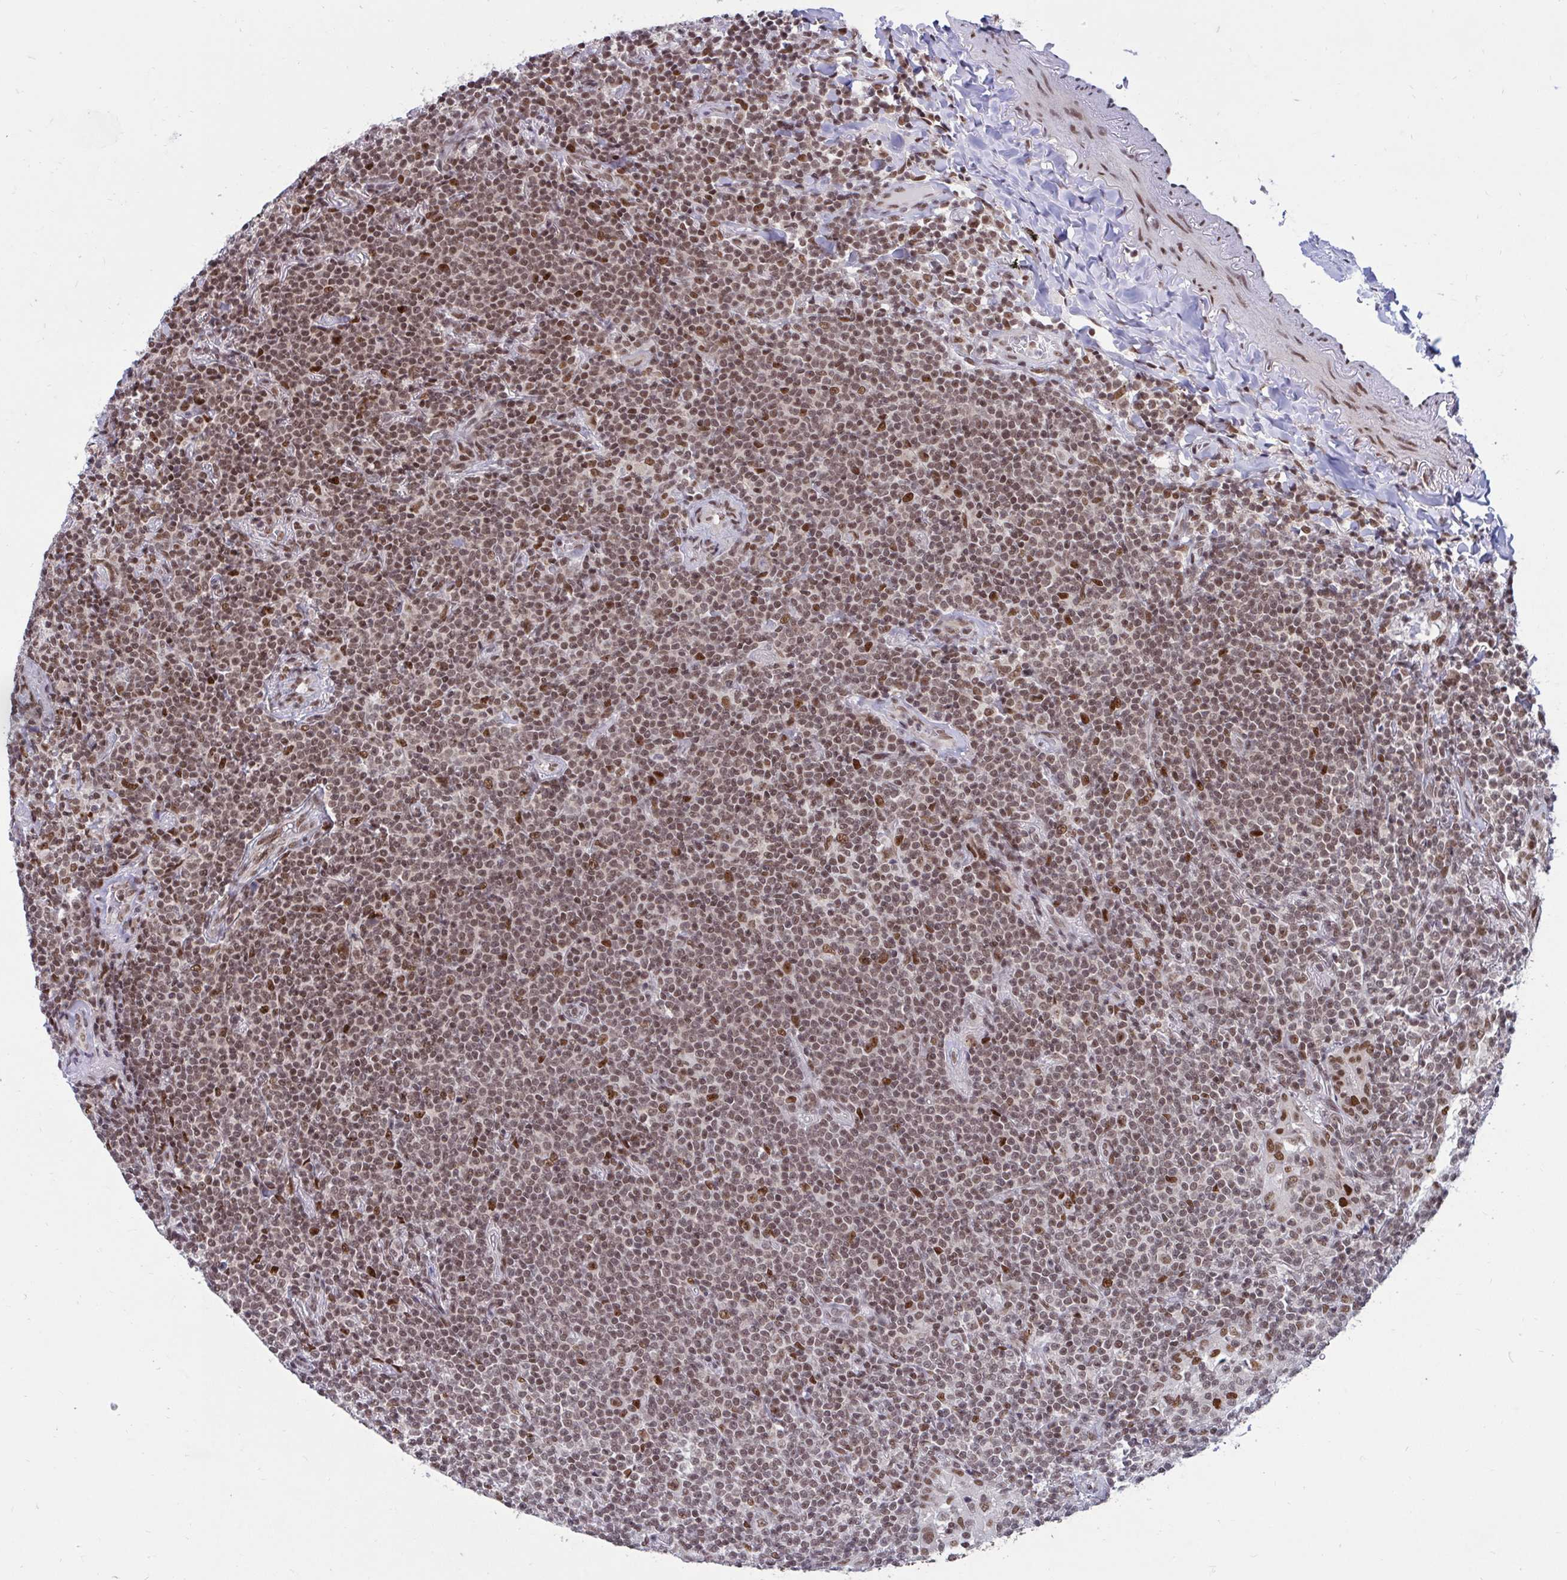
{"staining": {"intensity": "weak", "quantity": ">75%", "location": "nuclear"}, "tissue": "lymphoma", "cell_type": "Tumor cells", "image_type": "cancer", "snomed": [{"axis": "morphology", "description": "Malignant lymphoma, non-Hodgkin's type, Low grade"}, {"axis": "topography", "description": "Lung"}], "caption": "The histopathology image shows immunohistochemical staining of lymphoma. There is weak nuclear expression is appreciated in about >75% of tumor cells. The protein of interest is shown in brown color, while the nuclei are stained blue.", "gene": "PHF10", "patient": {"sex": "female", "age": 71}}